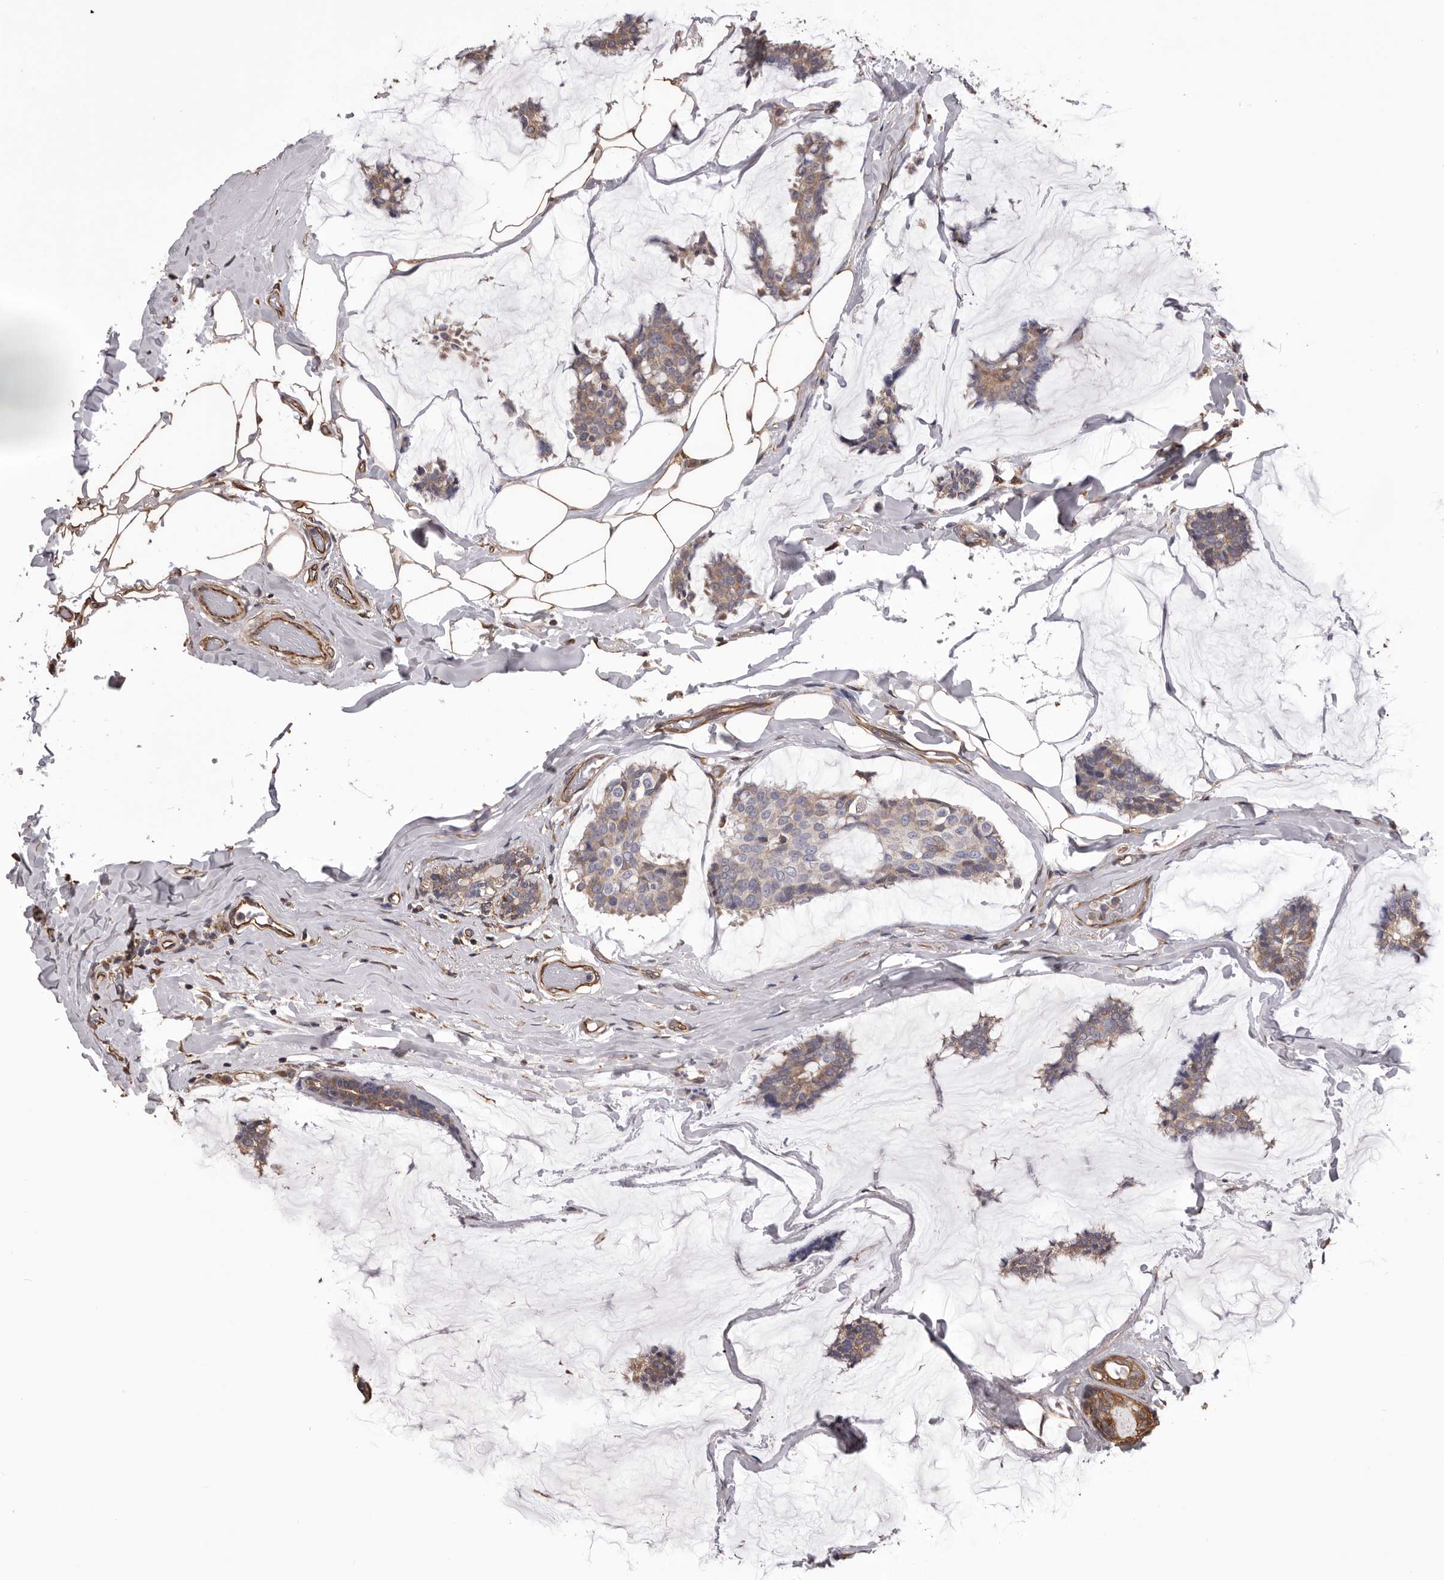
{"staining": {"intensity": "weak", "quantity": ">75%", "location": "cytoplasmic/membranous"}, "tissue": "breast cancer", "cell_type": "Tumor cells", "image_type": "cancer", "snomed": [{"axis": "morphology", "description": "Duct carcinoma"}, {"axis": "topography", "description": "Breast"}], "caption": "Intraductal carcinoma (breast) tissue shows weak cytoplasmic/membranous positivity in approximately >75% of tumor cells", "gene": "CEP104", "patient": {"sex": "female", "age": 93}}